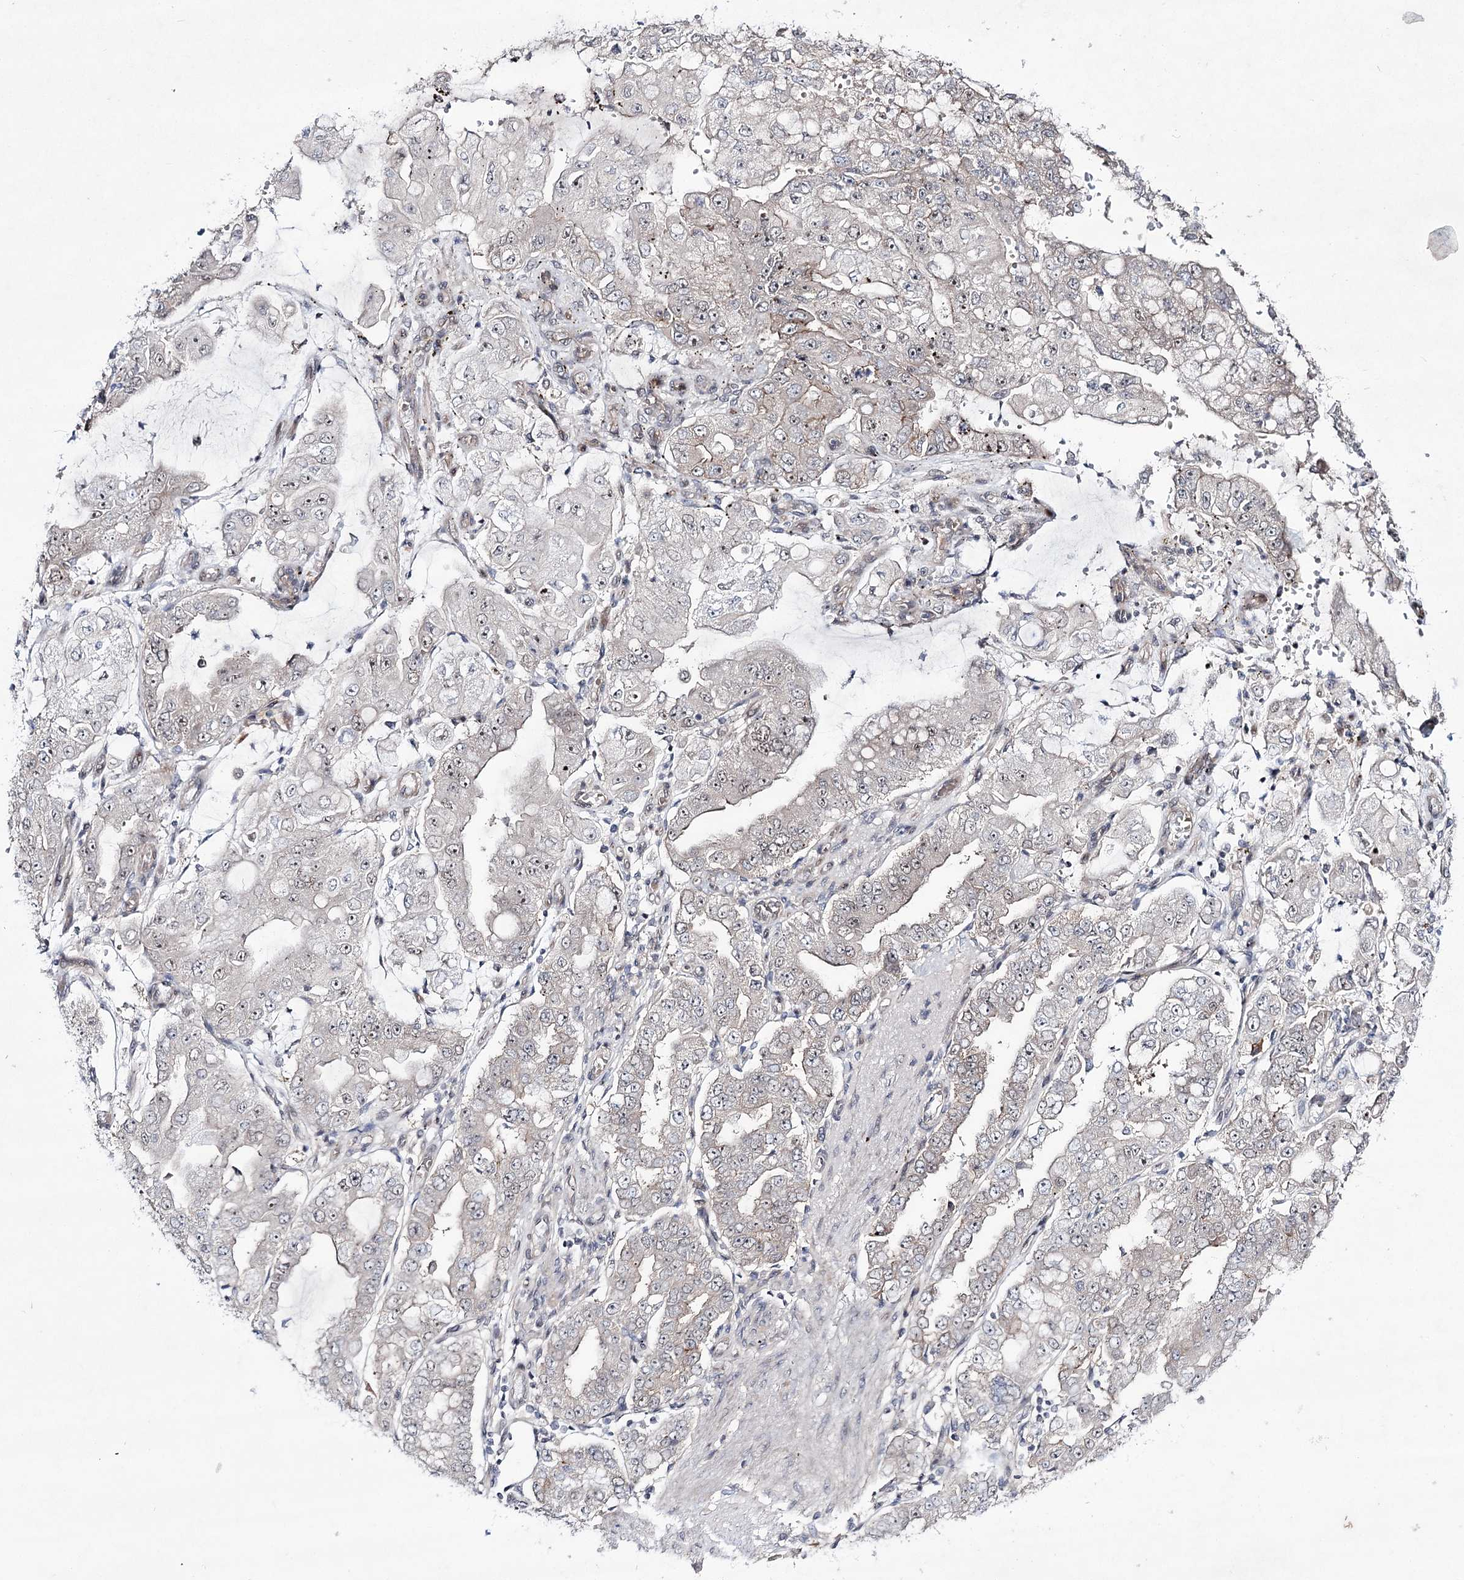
{"staining": {"intensity": "negative", "quantity": "none", "location": "none"}, "tissue": "stomach cancer", "cell_type": "Tumor cells", "image_type": "cancer", "snomed": [{"axis": "morphology", "description": "Adenocarcinoma, NOS"}, {"axis": "topography", "description": "Stomach"}], "caption": "Immunohistochemistry (IHC) of stomach adenocarcinoma reveals no staining in tumor cells.", "gene": "HOXC11", "patient": {"sex": "male", "age": 76}}